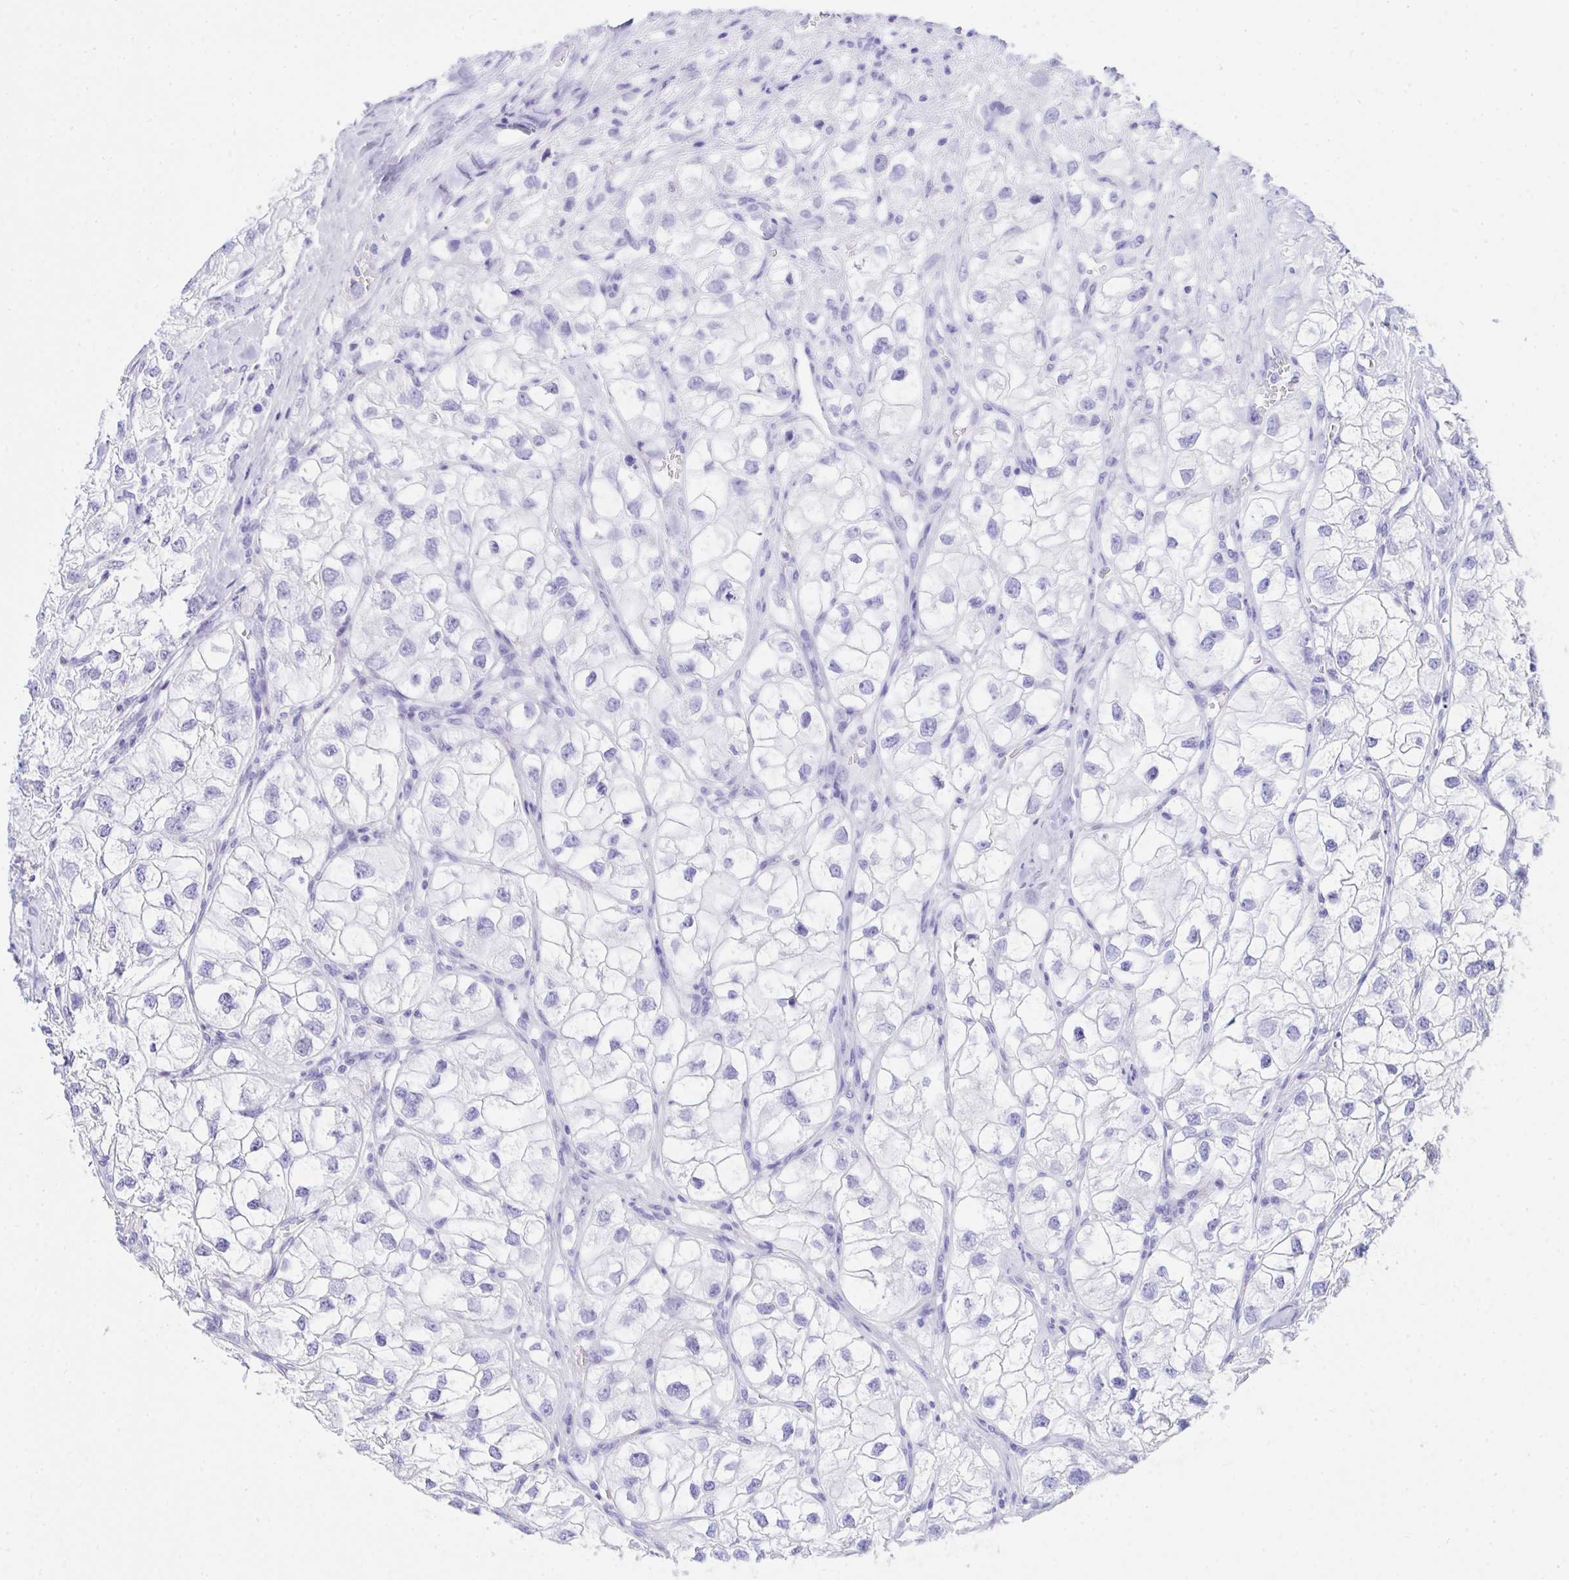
{"staining": {"intensity": "negative", "quantity": "none", "location": "none"}, "tissue": "renal cancer", "cell_type": "Tumor cells", "image_type": "cancer", "snomed": [{"axis": "morphology", "description": "Adenocarcinoma, NOS"}, {"axis": "topography", "description": "Kidney"}], "caption": "Immunohistochemistry of human adenocarcinoma (renal) exhibits no staining in tumor cells.", "gene": "AKR1D1", "patient": {"sex": "male", "age": 59}}